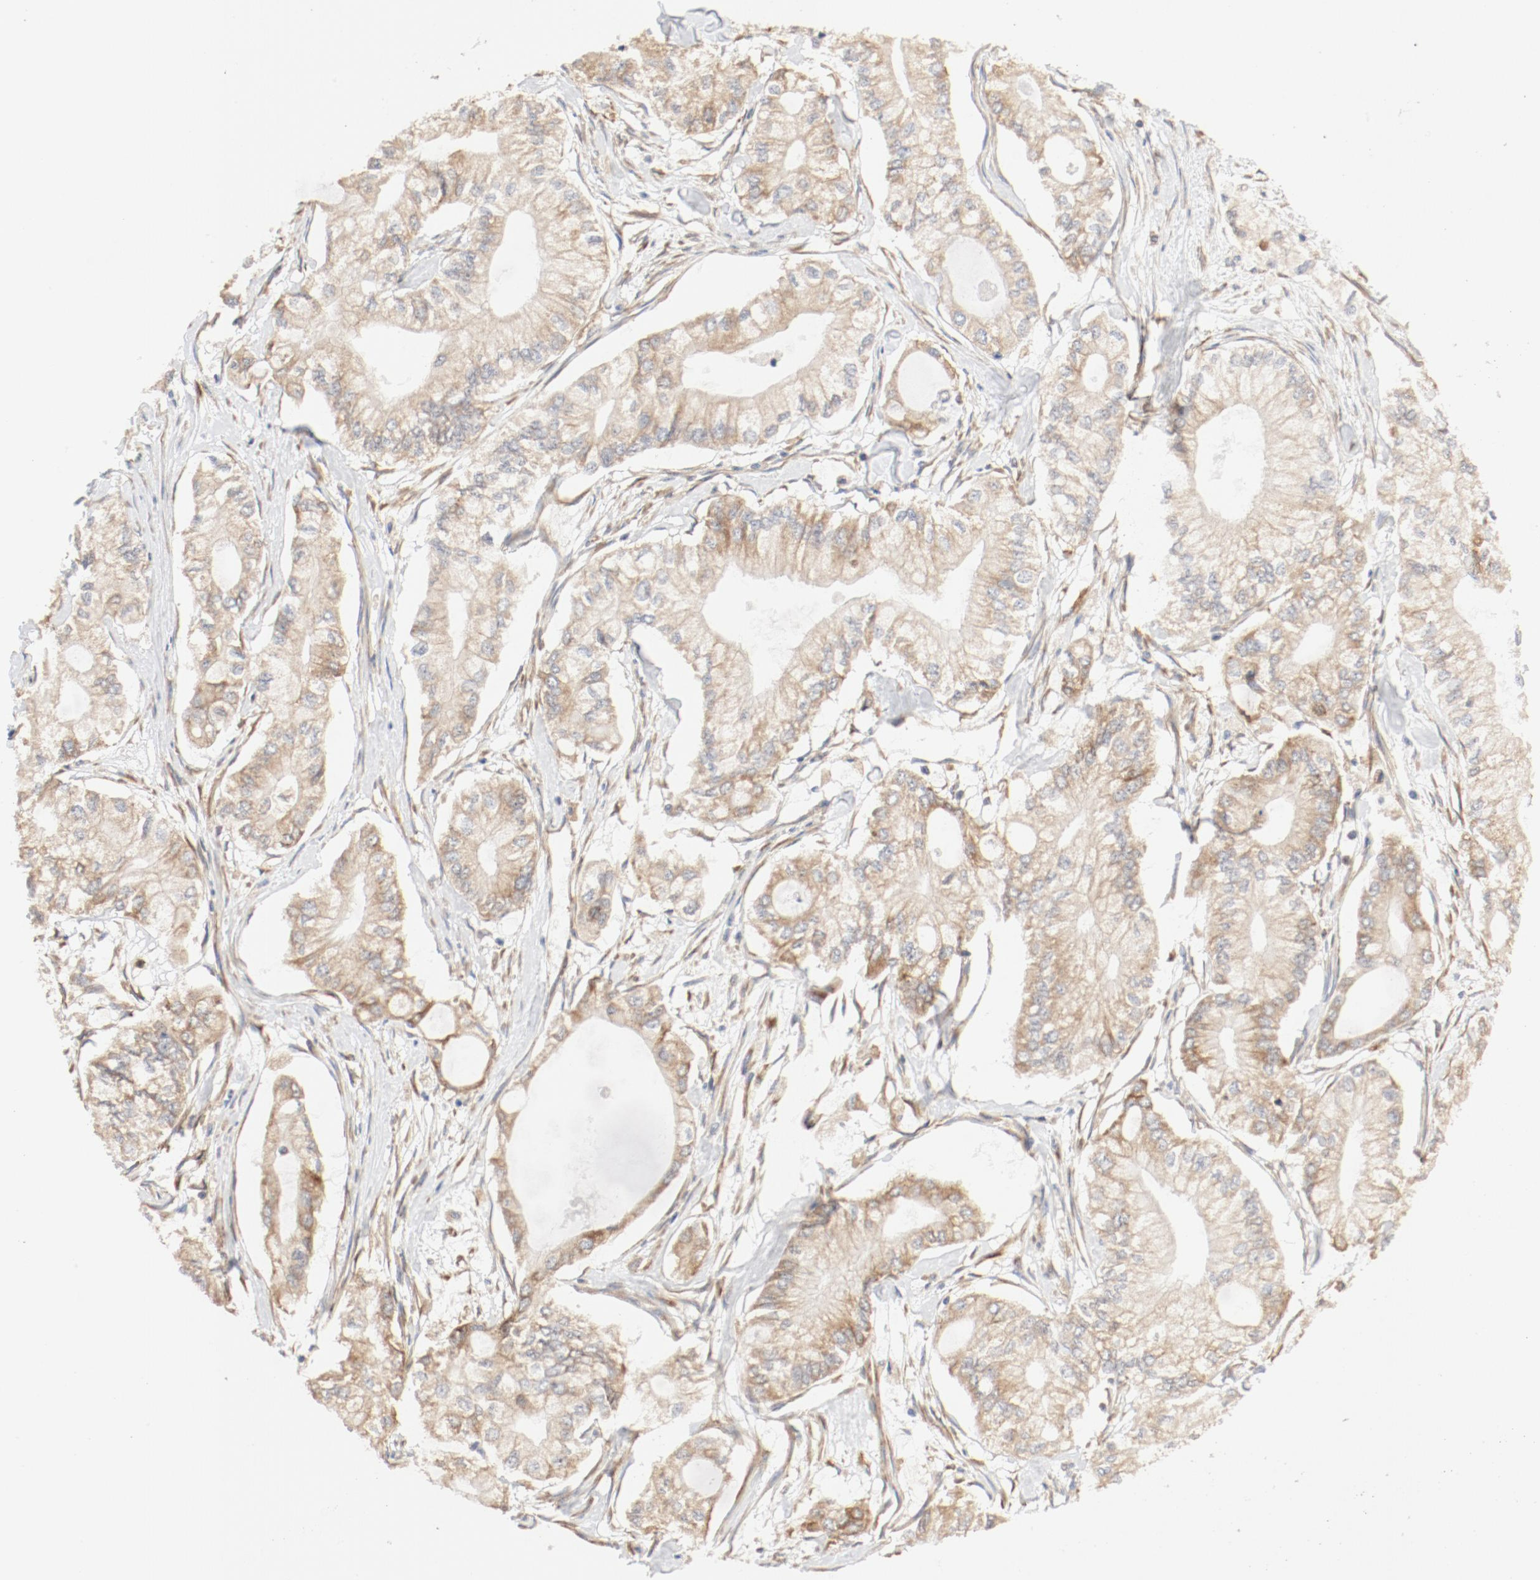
{"staining": {"intensity": "moderate", "quantity": ">75%", "location": "cytoplasmic/membranous"}, "tissue": "pancreatic cancer", "cell_type": "Tumor cells", "image_type": "cancer", "snomed": [{"axis": "morphology", "description": "Adenocarcinoma, NOS"}, {"axis": "topography", "description": "Pancreas"}], "caption": "This micrograph demonstrates IHC staining of pancreatic cancer, with medium moderate cytoplasmic/membranous expression in about >75% of tumor cells.", "gene": "RPS6", "patient": {"sex": "male", "age": 79}}